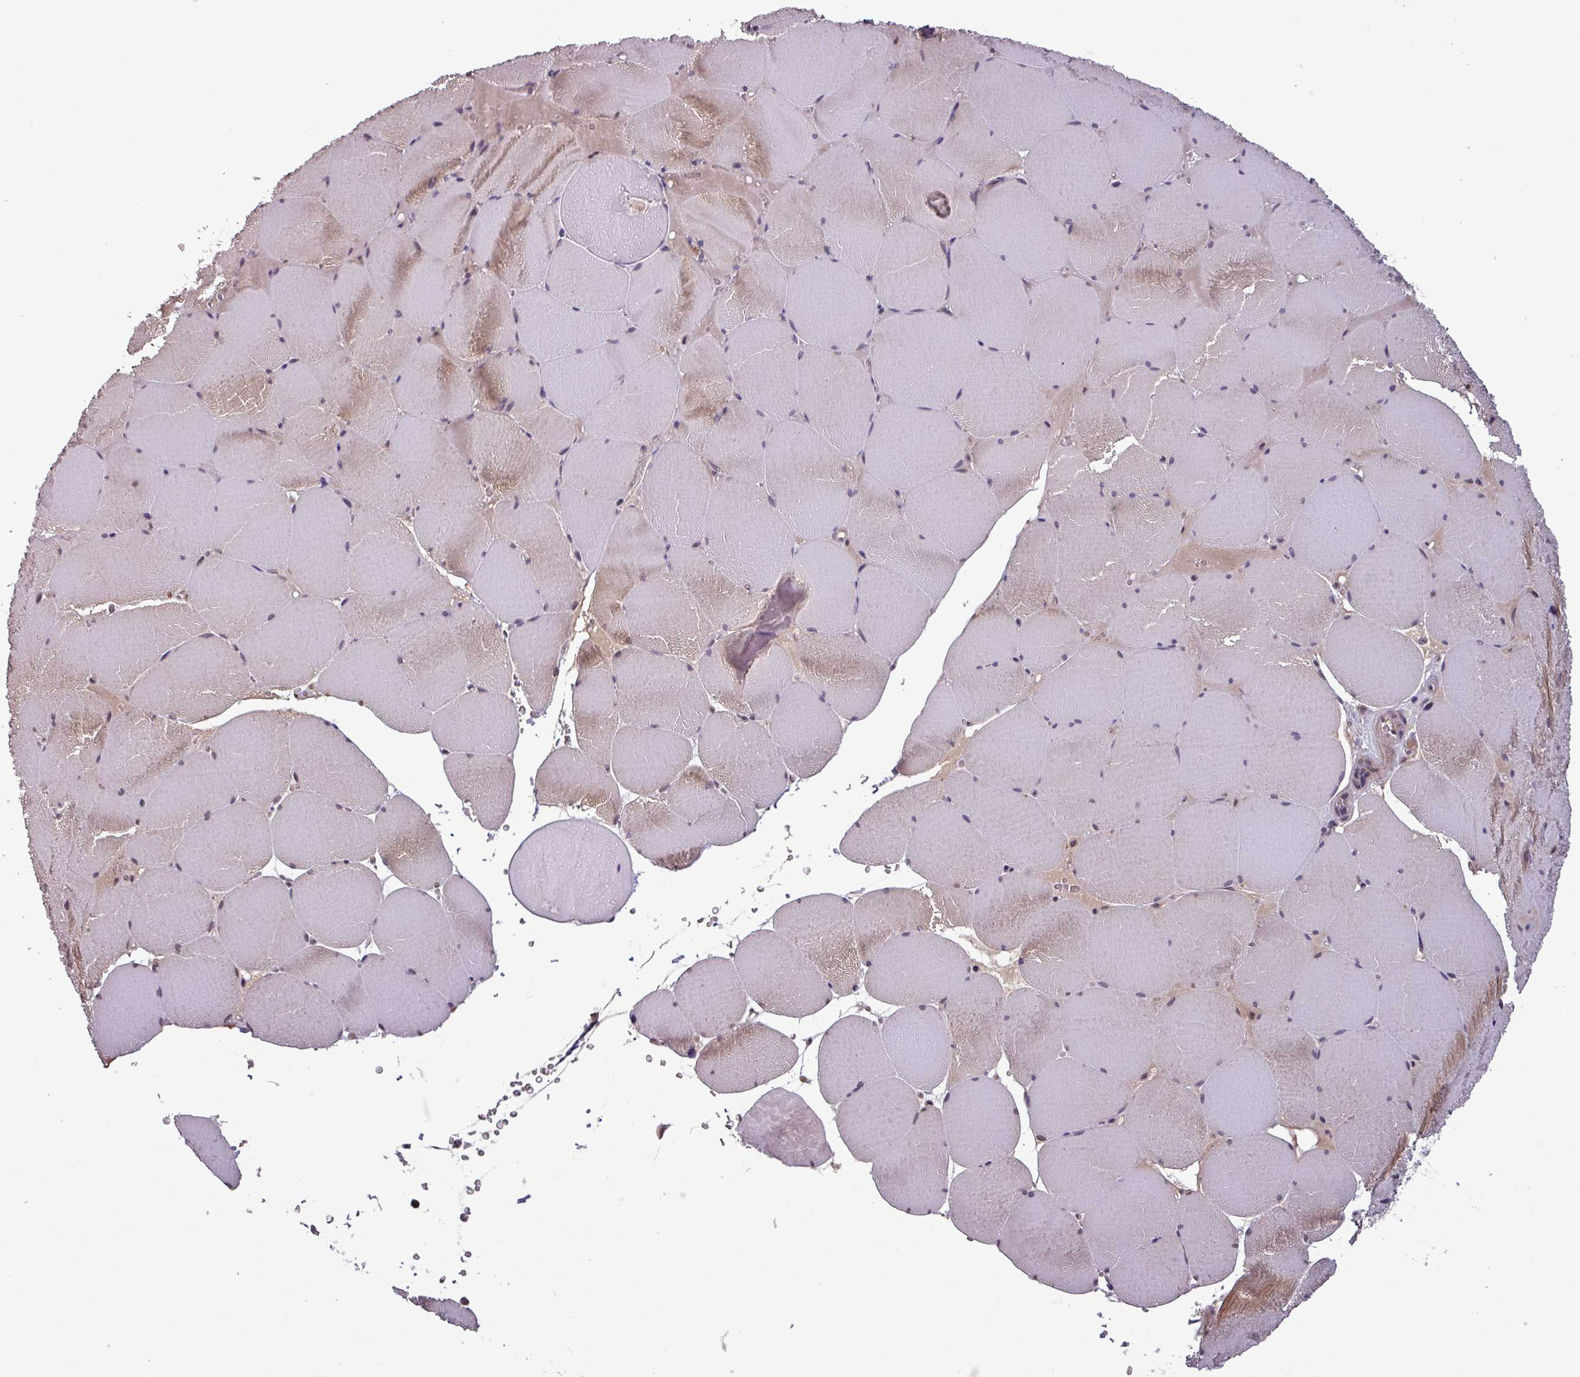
{"staining": {"intensity": "moderate", "quantity": "25%-75%", "location": "cytoplasmic/membranous"}, "tissue": "skeletal muscle", "cell_type": "Myocytes", "image_type": "normal", "snomed": [{"axis": "morphology", "description": "Normal tissue, NOS"}, {"axis": "topography", "description": "Skeletal muscle"}, {"axis": "topography", "description": "Head-Neck"}], "caption": "A brown stain highlights moderate cytoplasmic/membranous positivity of a protein in myocytes of normal human skeletal muscle. The protein is shown in brown color, while the nuclei are stained blue.", "gene": "NOB1", "patient": {"sex": "male", "age": 66}}